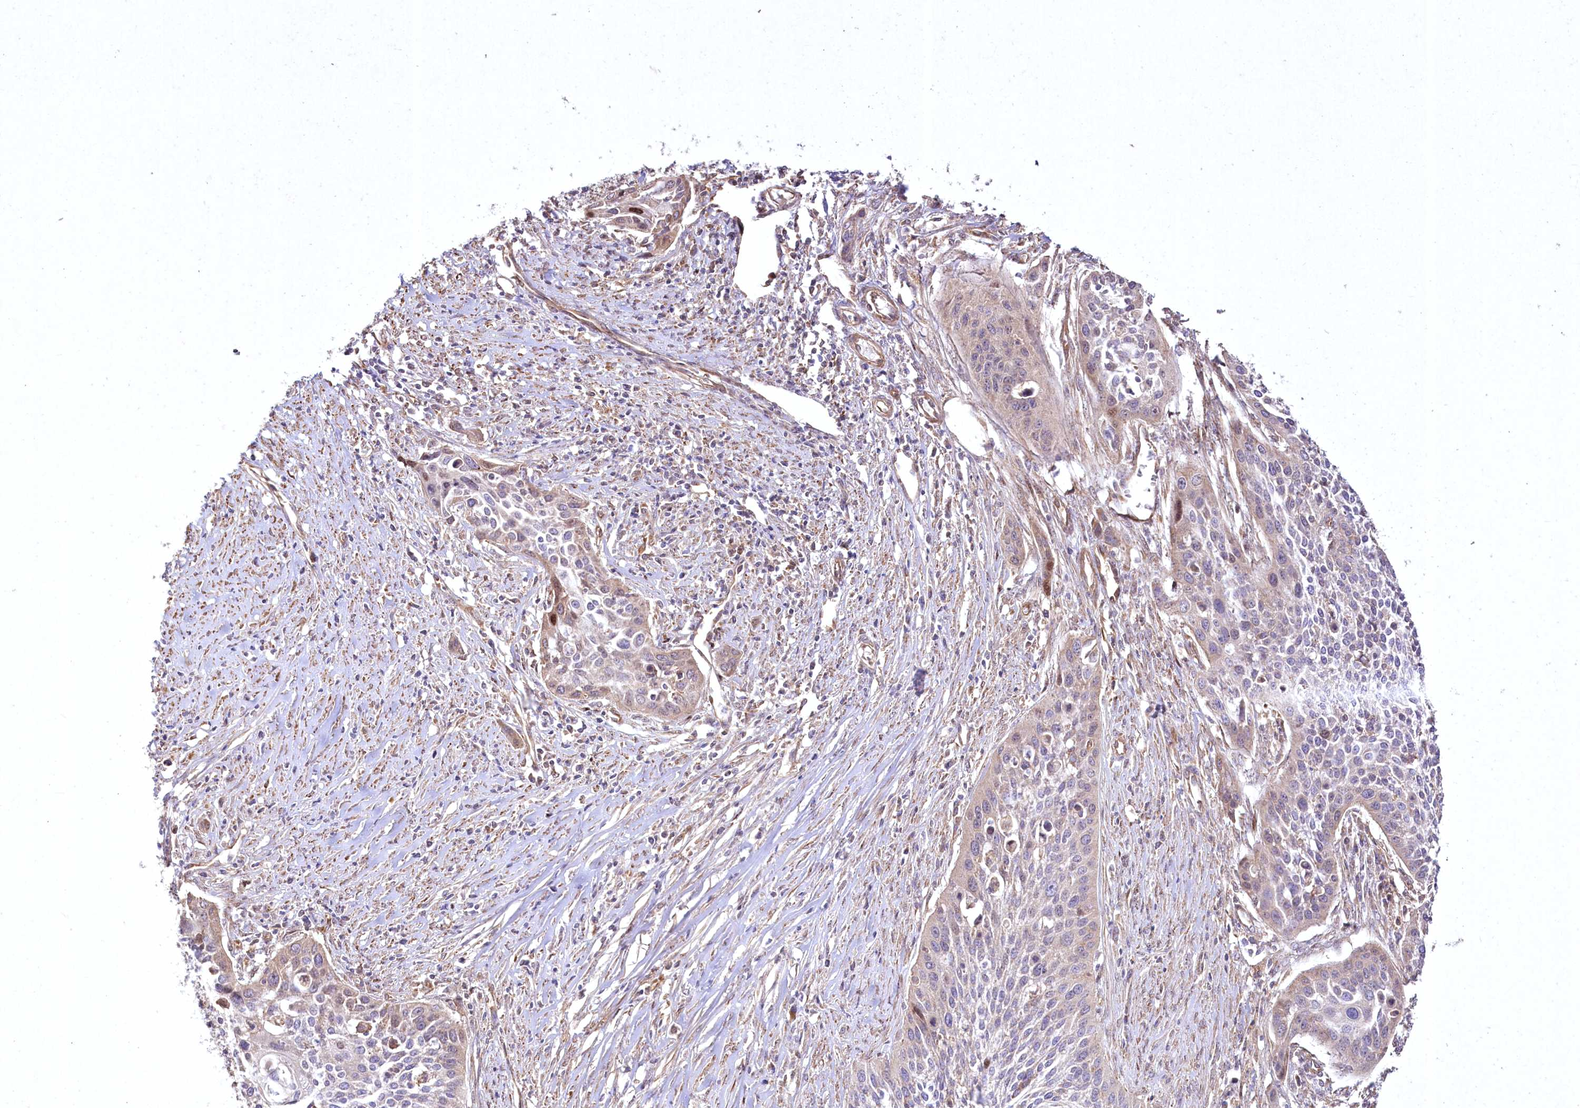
{"staining": {"intensity": "weak", "quantity": "25%-75%", "location": "cytoplasmic/membranous"}, "tissue": "cervical cancer", "cell_type": "Tumor cells", "image_type": "cancer", "snomed": [{"axis": "morphology", "description": "Squamous cell carcinoma, NOS"}, {"axis": "topography", "description": "Cervix"}], "caption": "A low amount of weak cytoplasmic/membranous positivity is present in approximately 25%-75% of tumor cells in cervical squamous cell carcinoma tissue.", "gene": "SH3TC1", "patient": {"sex": "female", "age": 34}}